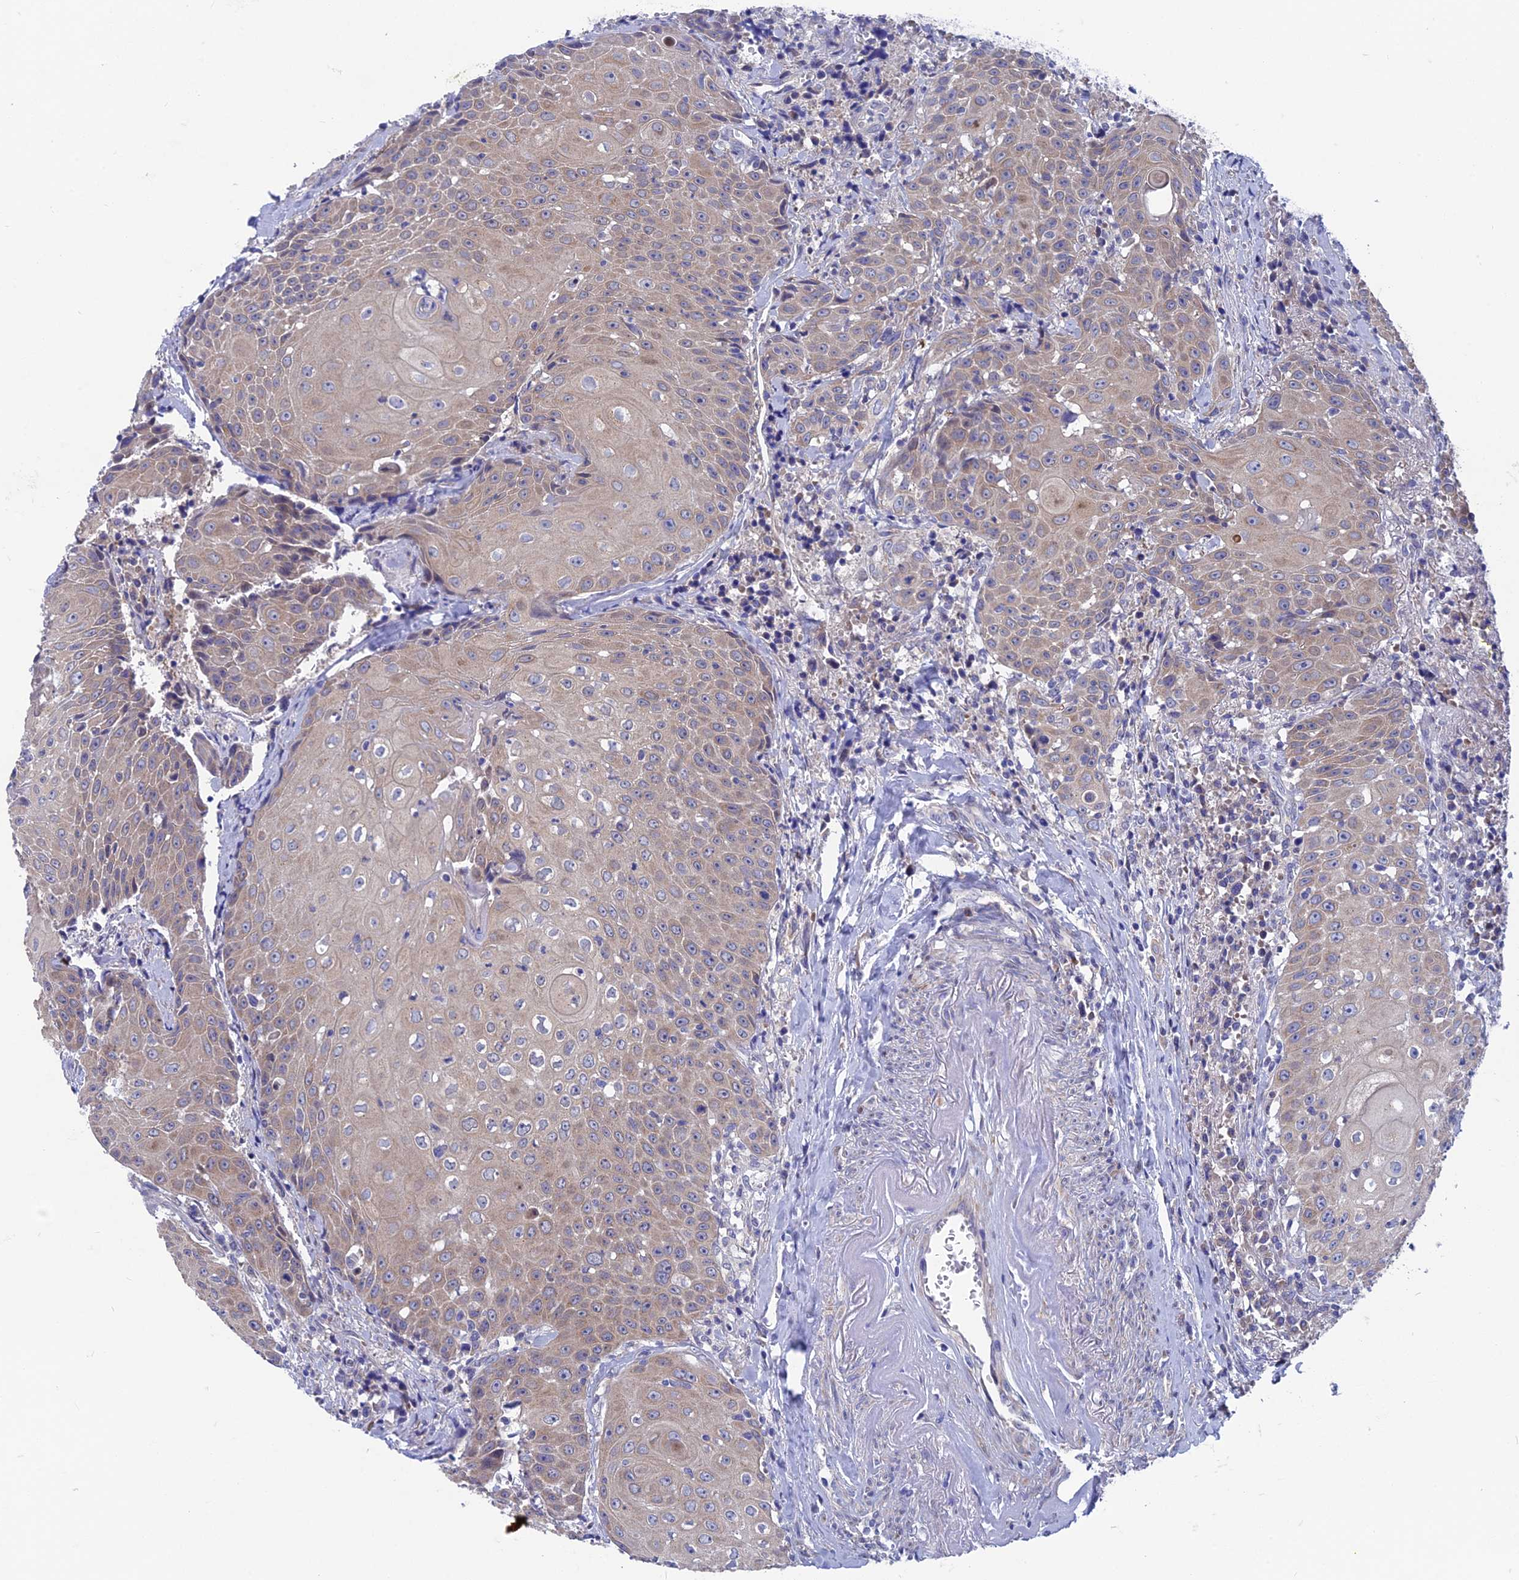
{"staining": {"intensity": "weak", "quantity": "25%-75%", "location": "cytoplasmic/membranous"}, "tissue": "head and neck cancer", "cell_type": "Tumor cells", "image_type": "cancer", "snomed": [{"axis": "morphology", "description": "Squamous cell carcinoma, NOS"}, {"axis": "topography", "description": "Oral tissue"}, {"axis": "topography", "description": "Head-Neck"}], "caption": "About 25%-75% of tumor cells in head and neck squamous cell carcinoma demonstrate weak cytoplasmic/membranous protein expression as visualized by brown immunohistochemical staining.", "gene": "AK4", "patient": {"sex": "female", "age": 82}}